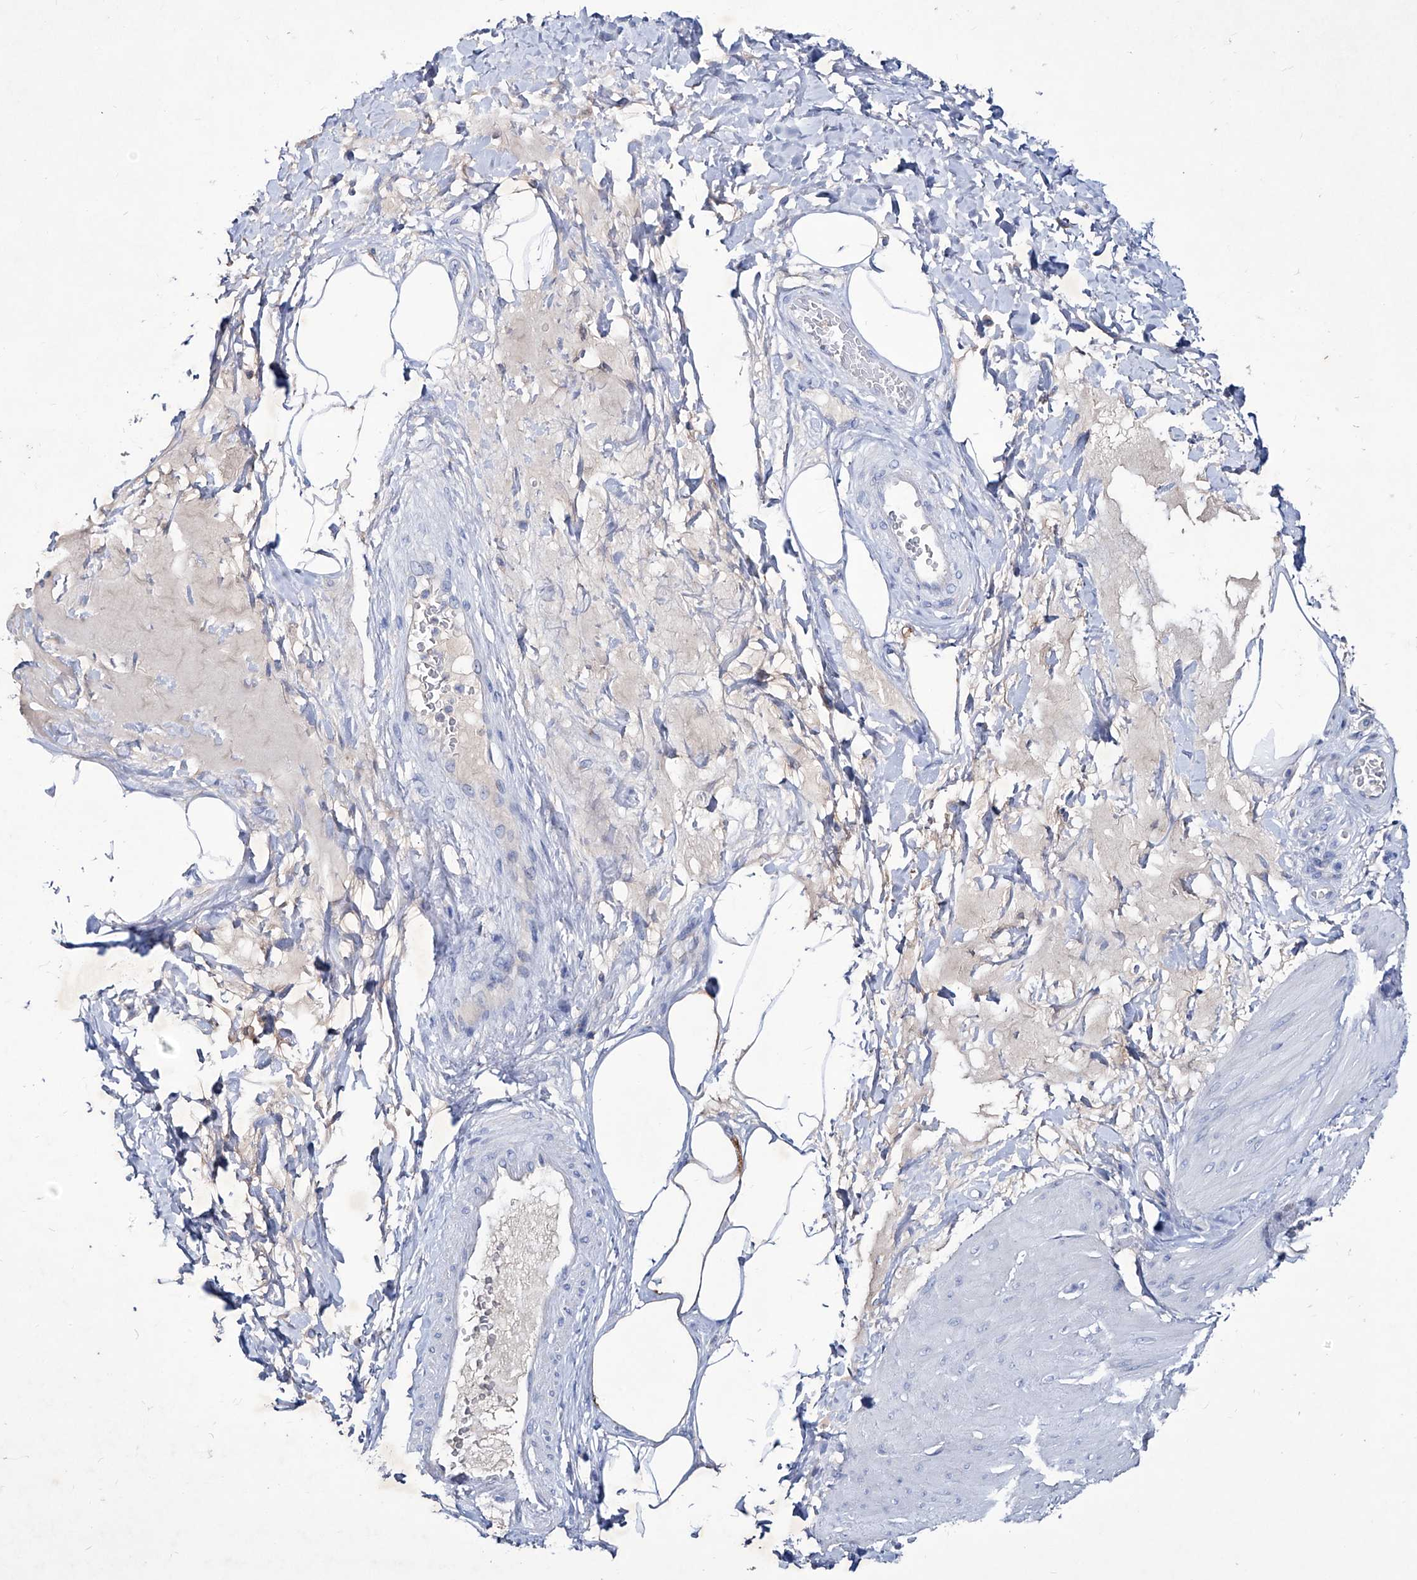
{"staining": {"intensity": "negative", "quantity": "none", "location": "none"}, "tissue": "smooth muscle", "cell_type": "Smooth muscle cells", "image_type": "normal", "snomed": [{"axis": "morphology", "description": "Urothelial carcinoma, High grade"}, {"axis": "topography", "description": "Urinary bladder"}], "caption": "Smooth muscle stained for a protein using immunohistochemistry (IHC) reveals no positivity smooth muscle cells.", "gene": "KLHL17", "patient": {"sex": "male", "age": 46}}